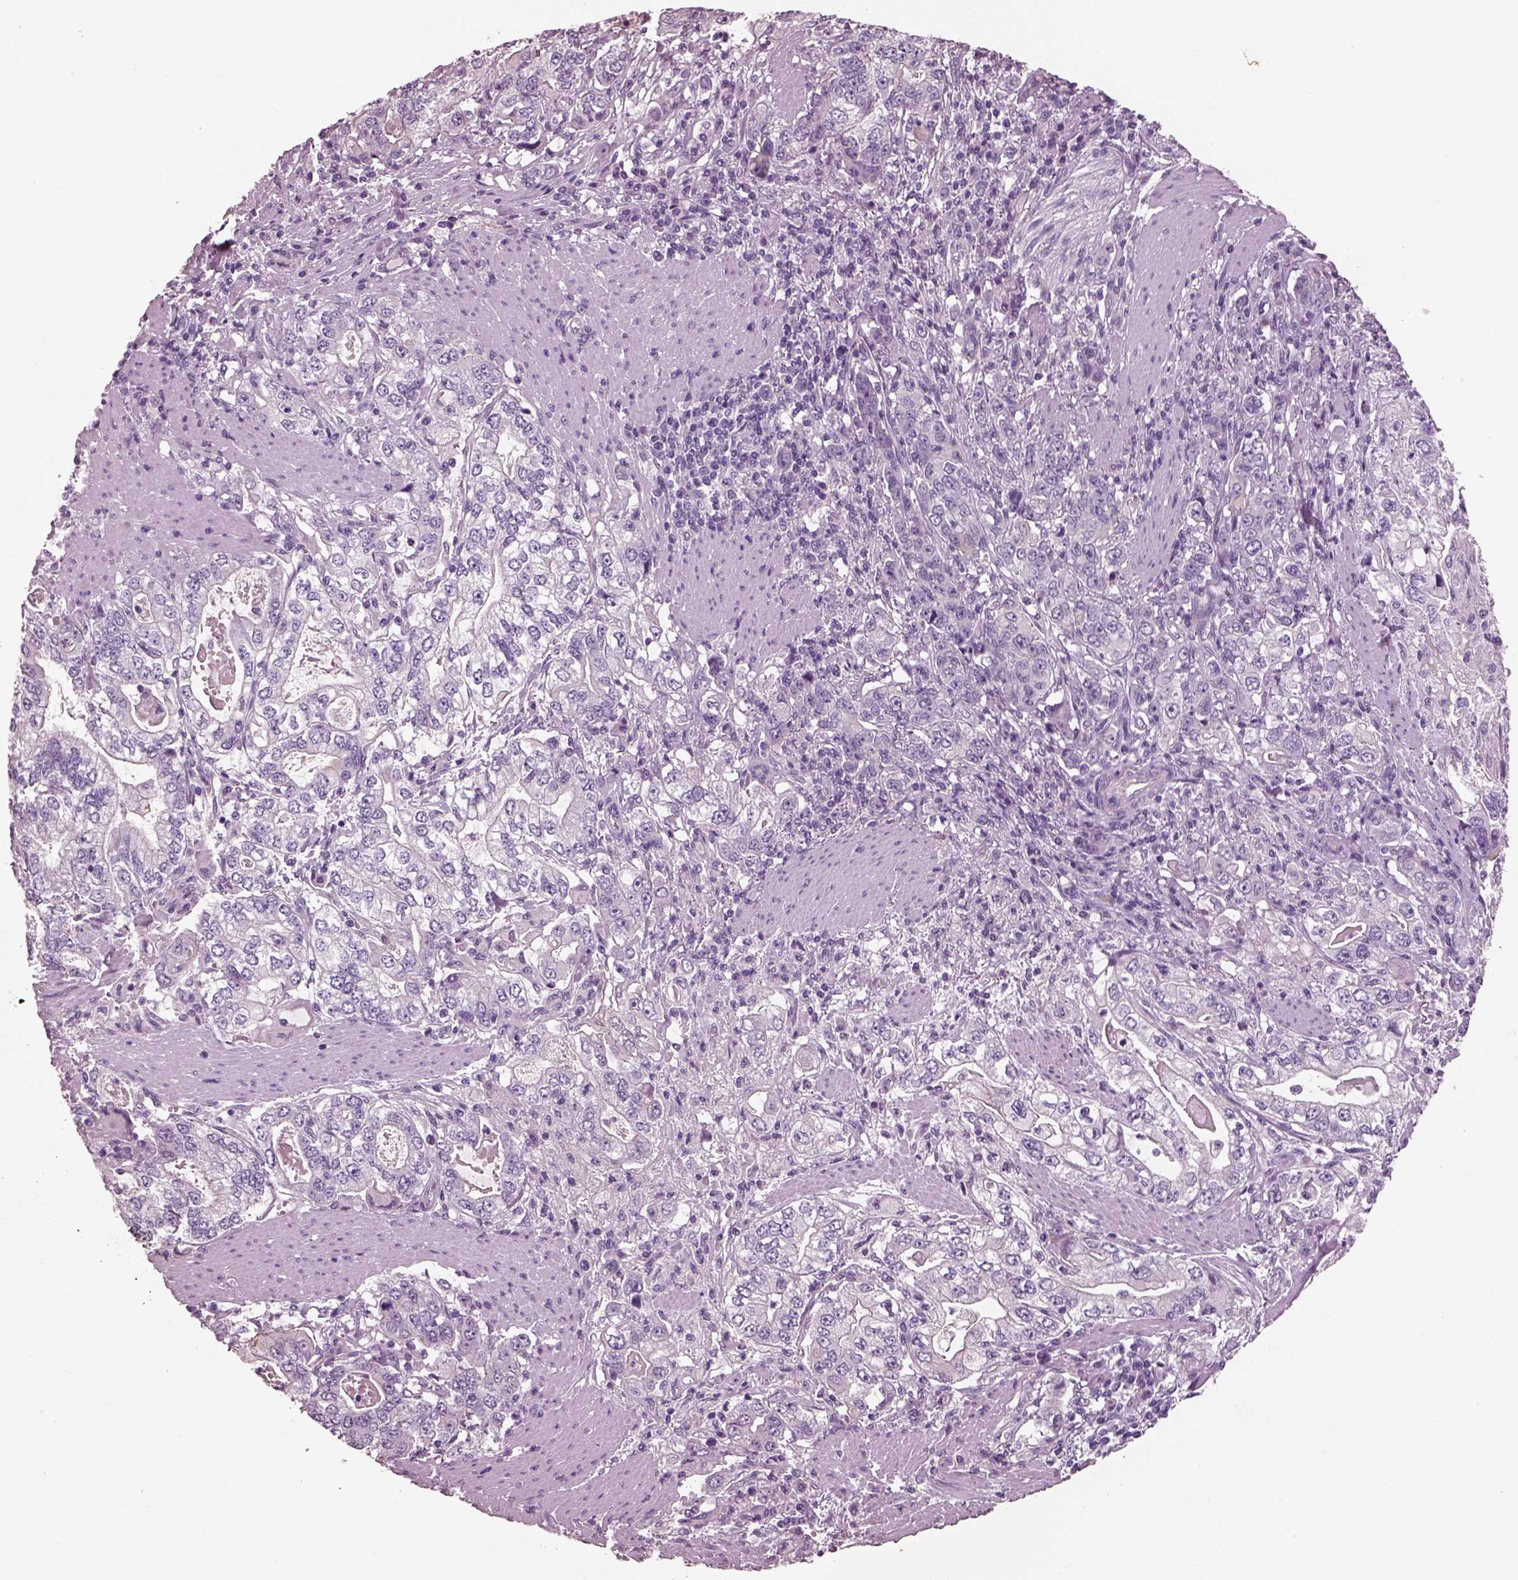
{"staining": {"intensity": "negative", "quantity": "none", "location": "none"}, "tissue": "stomach cancer", "cell_type": "Tumor cells", "image_type": "cancer", "snomed": [{"axis": "morphology", "description": "Adenocarcinoma, NOS"}, {"axis": "topography", "description": "Stomach, lower"}], "caption": "Tumor cells show no significant protein expression in adenocarcinoma (stomach).", "gene": "IGLL1", "patient": {"sex": "female", "age": 72}}